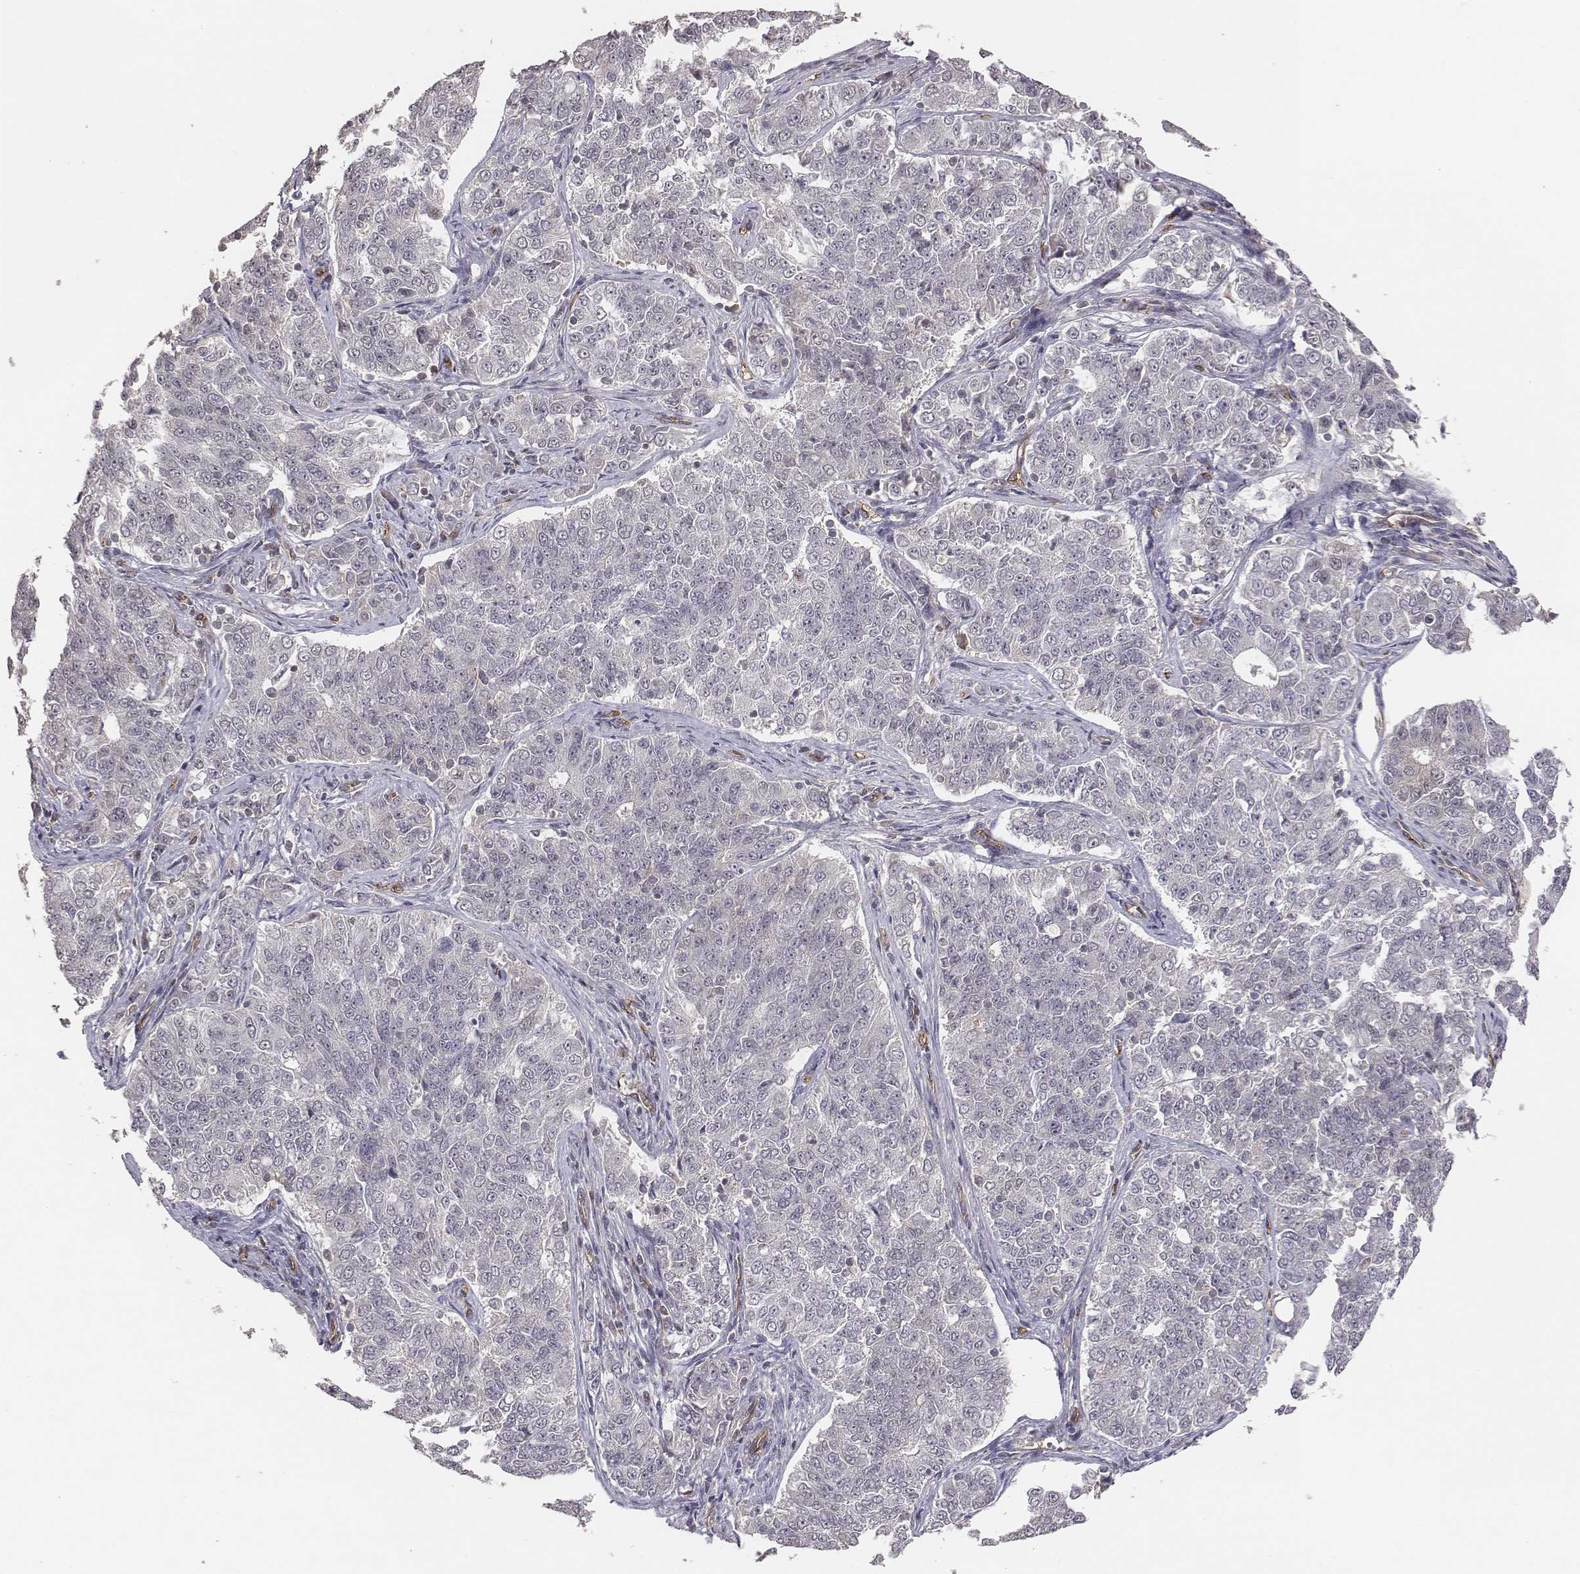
{"staining": {"intensity": "negative", "quantity": "none", "location": "none"}, "tissue": "endometrial cancer", "cell_type": "Tumor cells", "image_type": "cancer", "snomed": [{"axis": "morphology", "description": "Adenocarcinoma, NOS"}, {"axis": "topography", "description": "Endometrium"}], "caption": "Immunohistochemical staining of adenocarcinoma (endometrial) exhibits no significant expression in tumor cells.", "gene": "PTPRG", "patient": {"sex": "female", "age": 43}}